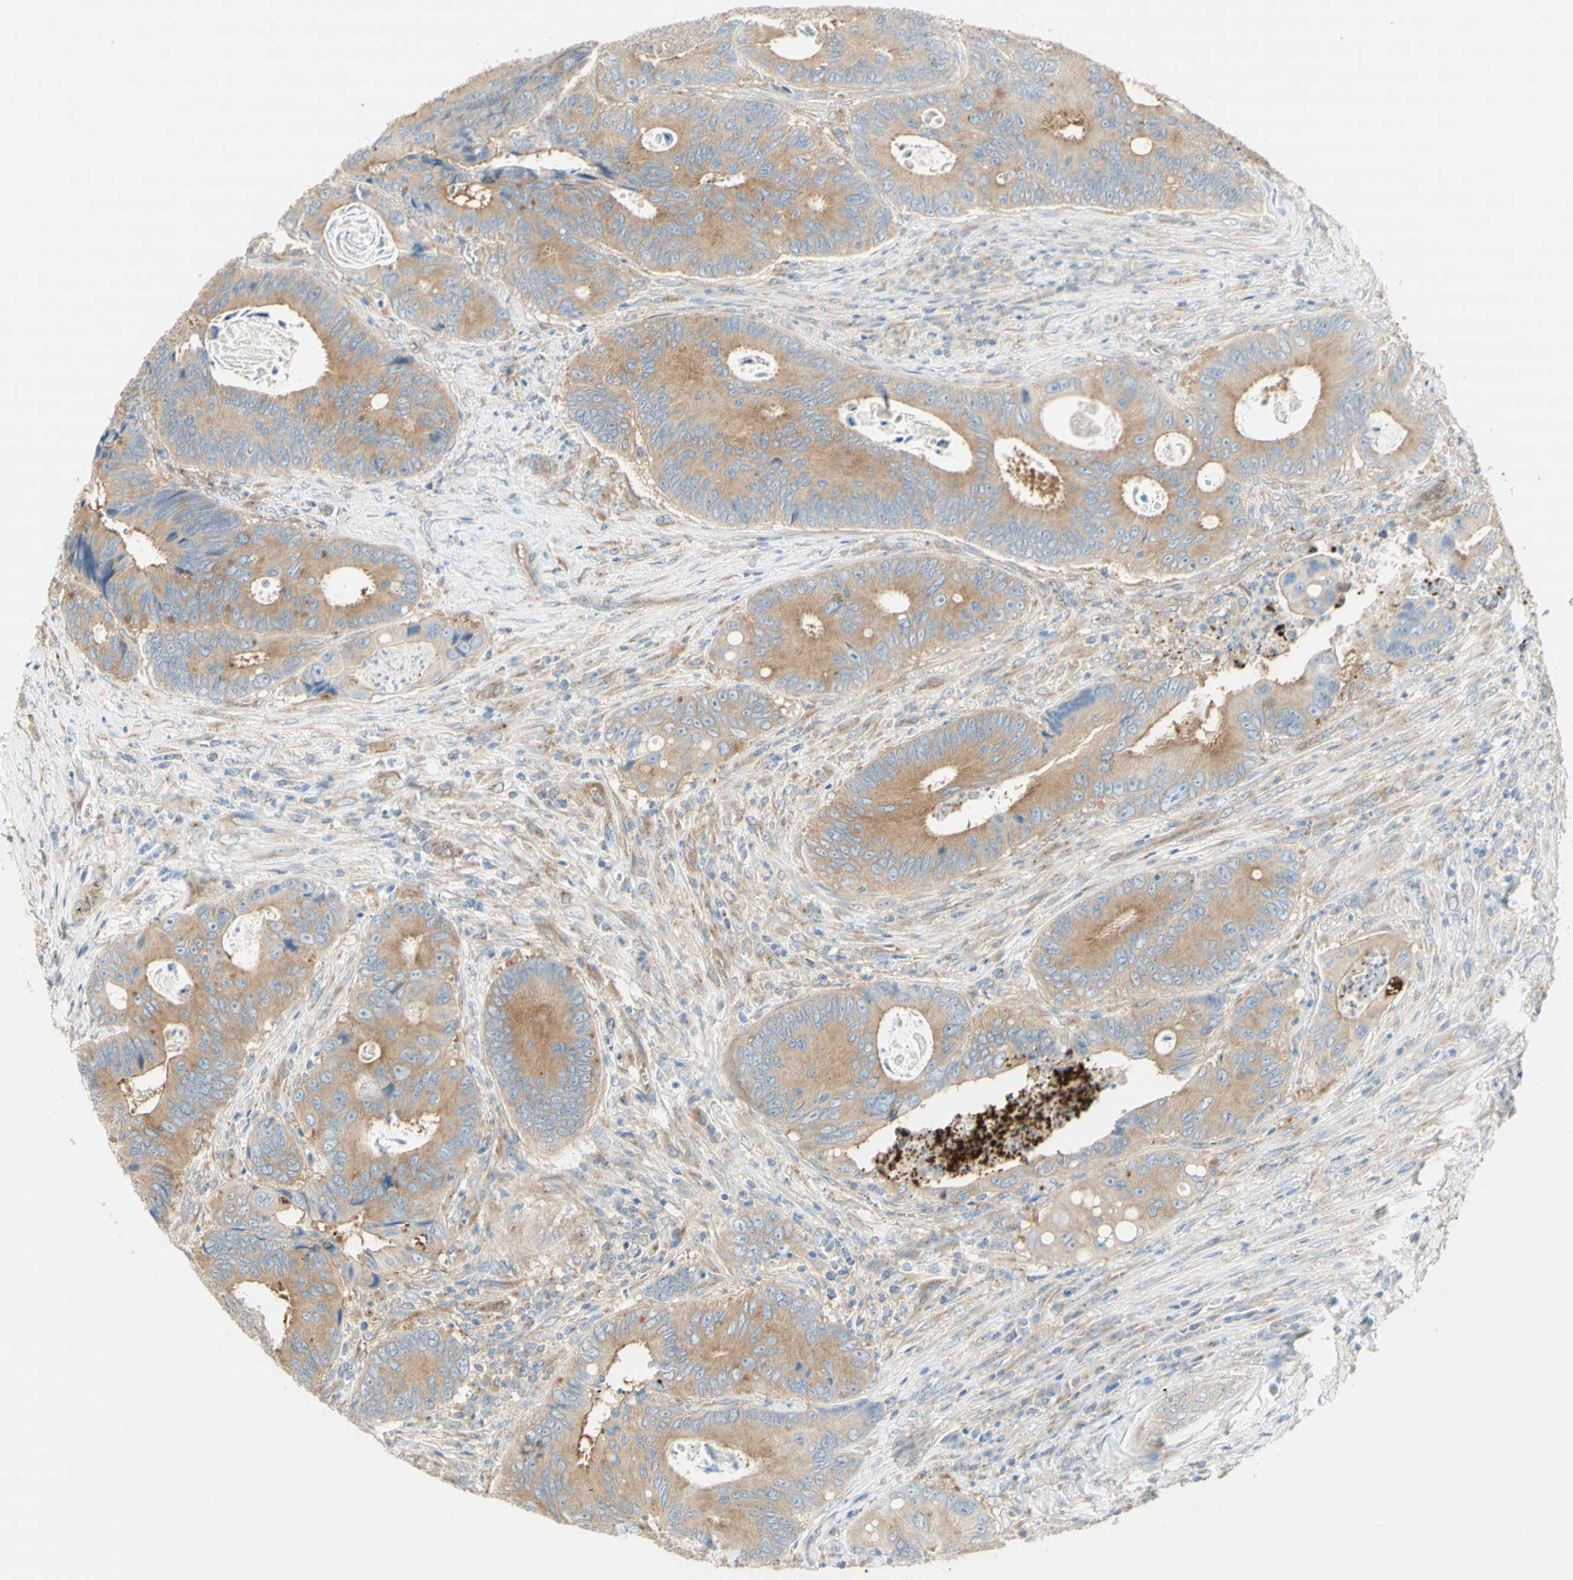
{"staining": {"intensity": "weak", "quantity": ">75%", "location": "cytoplasmic/membranous"}, "tissue": "colorectal cancer", "cell_type": "Tumor cells", "image_type": "cancer", "snomed": [{"axis": "morphology", "description": "Inflammation, NOS"}, {"axis": "morphology", "description": "Adenocarcinoma, NOS"}, {"axis": "topography", "description": "Colon"}], "caption": "Colorectal cancer tissue demonstrates weak cytoplasmic/membranous staining in approximately >75% of tumor cells, visualized by immunohistochemistry. (IHC, brightfield microscopy, high magnification).", "gene": "DYNC1H1", "patient": {"sex": "male", "age": 72}}